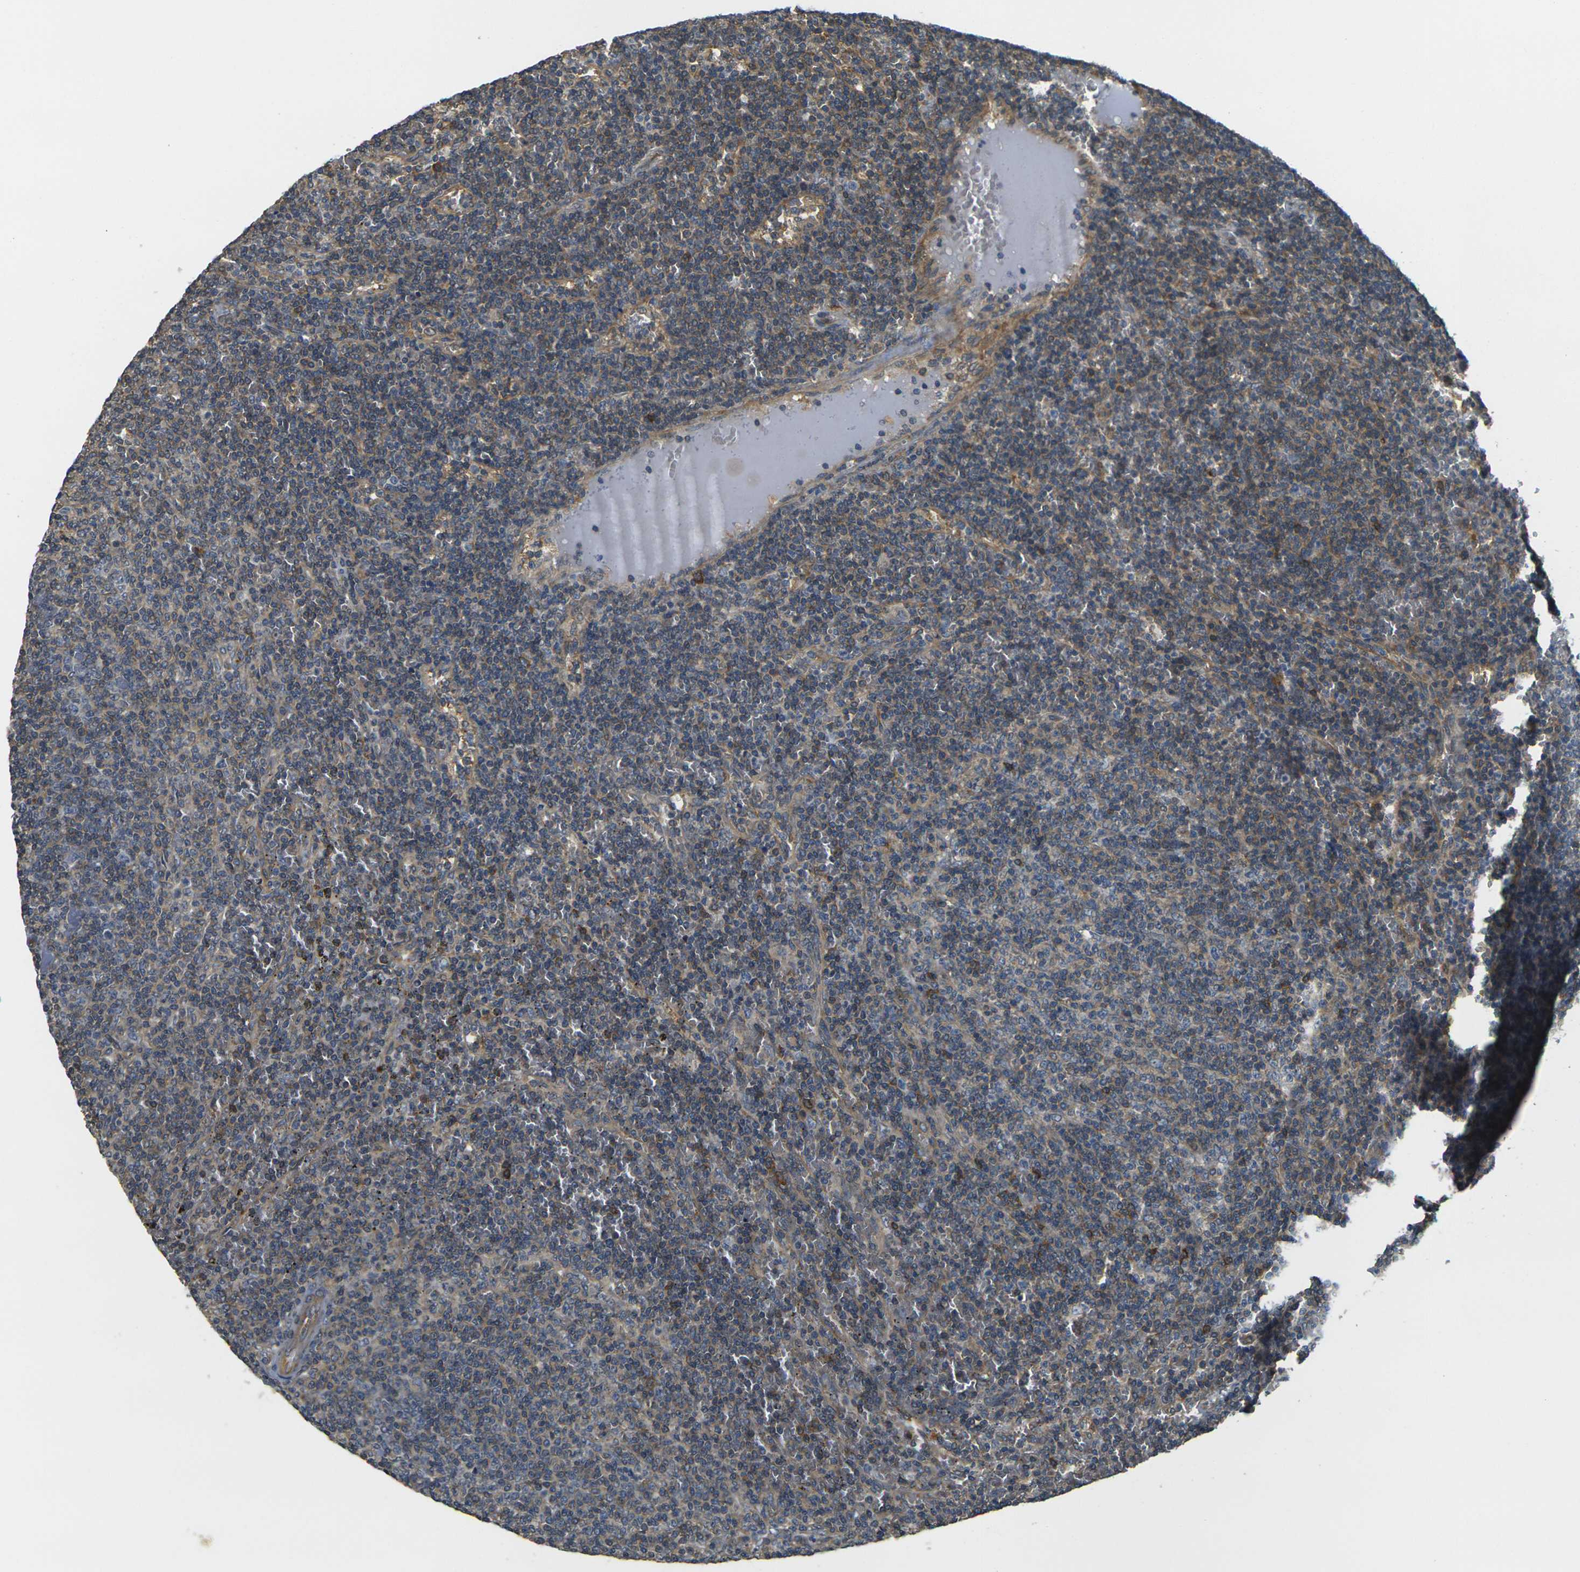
{"staining": {"intensity": "weak", "quantity": ">75%", "location": "cytoplasmic/membranous"}, "tissue": "lymphoma", "cell_type": "Tumor cells", "image_type": "cancer", "snomed": [{"axis": "morphology", "description": "Malignant lymphoma, non-Hodgkin's type, Low grade"}, {"axis": "topography", "description": "Spleen"}], "caption": "Lymphoma stained with DAB (3,3'-diaminobenzidine) immunohistochemistry (IHC) exhibits low levels of weak cytoplasmic/membranous staining in approximately >75% of tumor cells.", "gene": "CAST", "patient": {"sex": "female", "age": 50}}